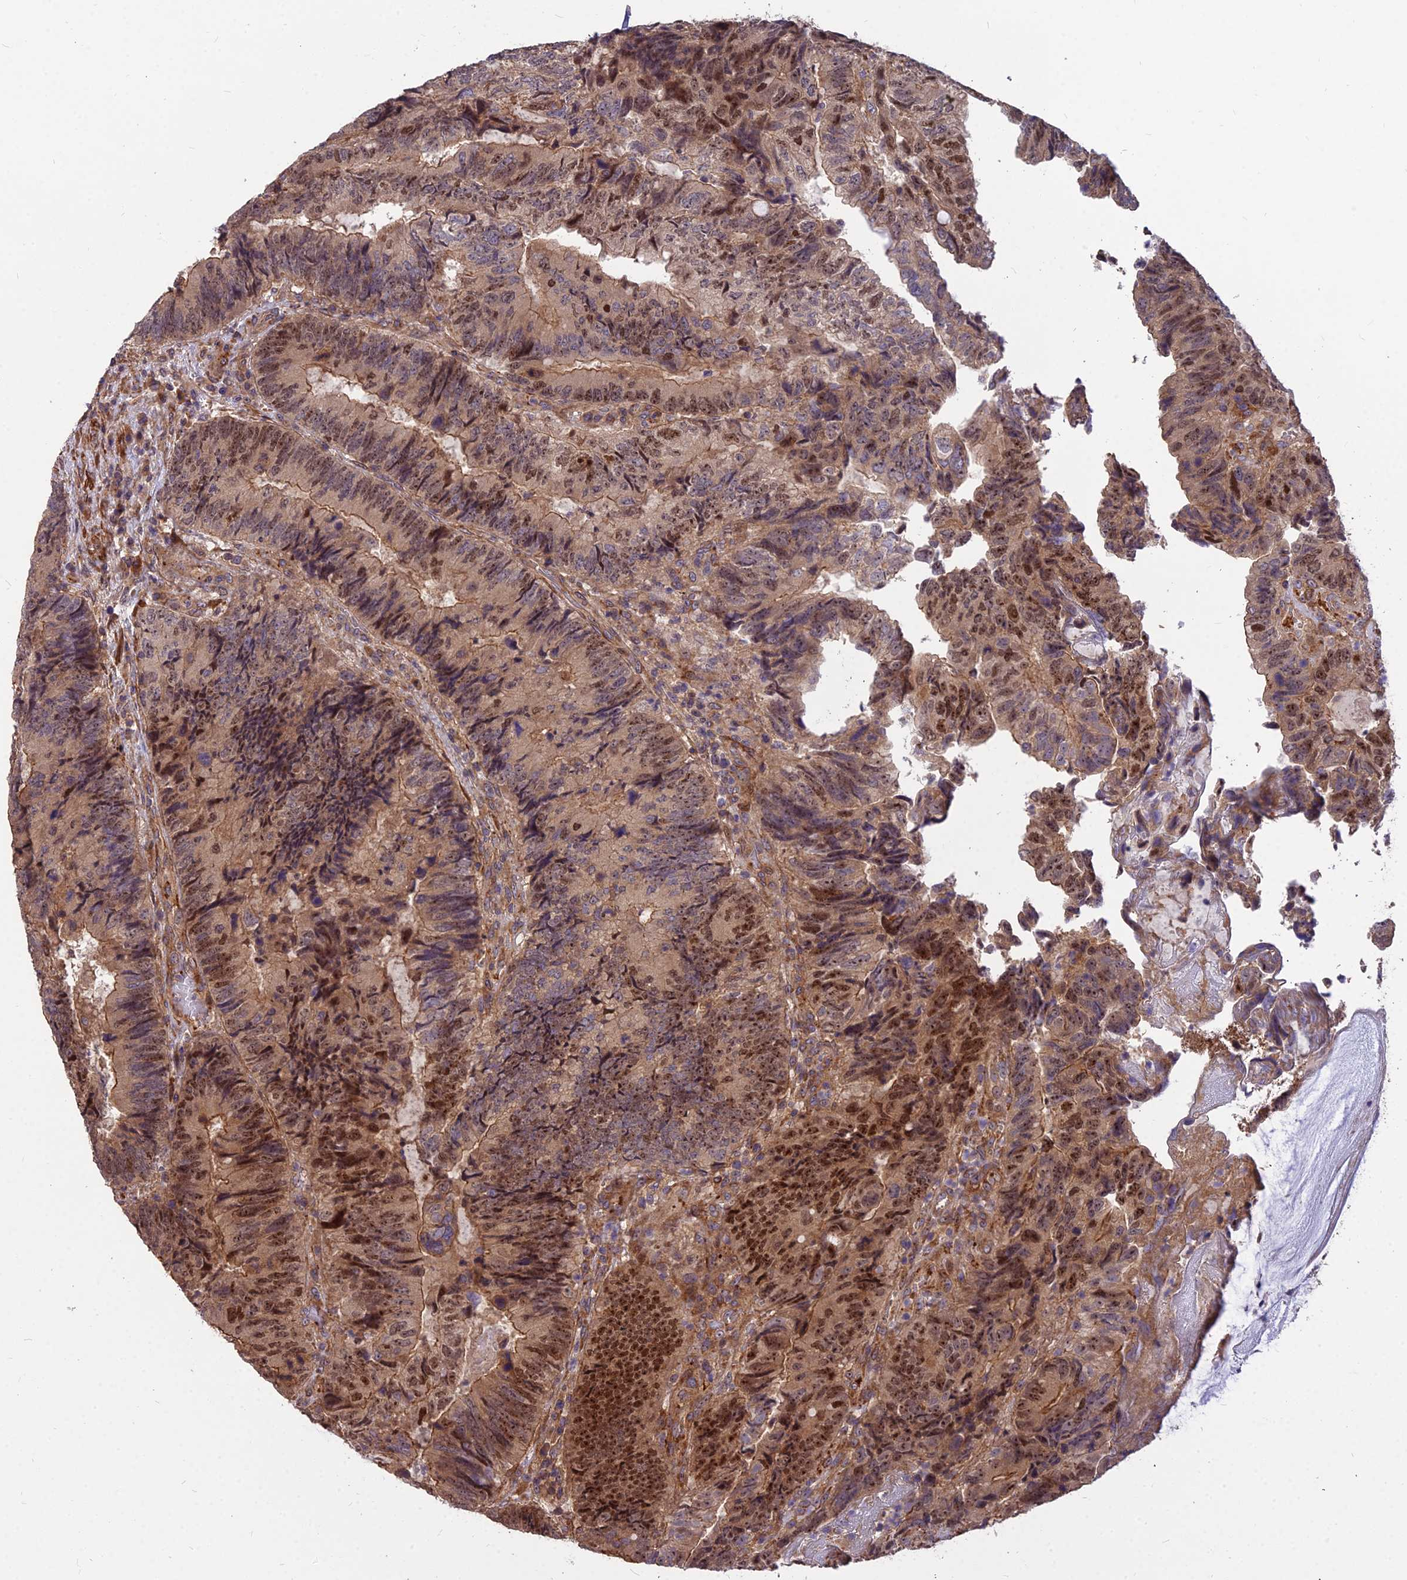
{"staining": {"intensity": "moderate", "quantity": "25%-75%", "location": "cytoplasmic/membranous,nuclear"}, "tissue": "colorectal cancer", "cell_type": "Tumor cells", "image_type": "cancer", "snomed": [{"axis": "morphology", "description": "Adenocarcinoma, NOS"}, {"axis": "topography", "description": "Colon"}], "caption": "DAB (3,3'-diaminobenzidine) immunohistochemical staining of human colorectal cancer exhibits moderate cytoplasmic/membranous and nuclear protein positivity in approximately 25%-75% of tumor cells. (DAB (3,3'-diaminobenzidine) IHC with brightfield microscopy, high magnification).", "gene": "TCEA3", "patient": {"sex": "female", "age": 67}}